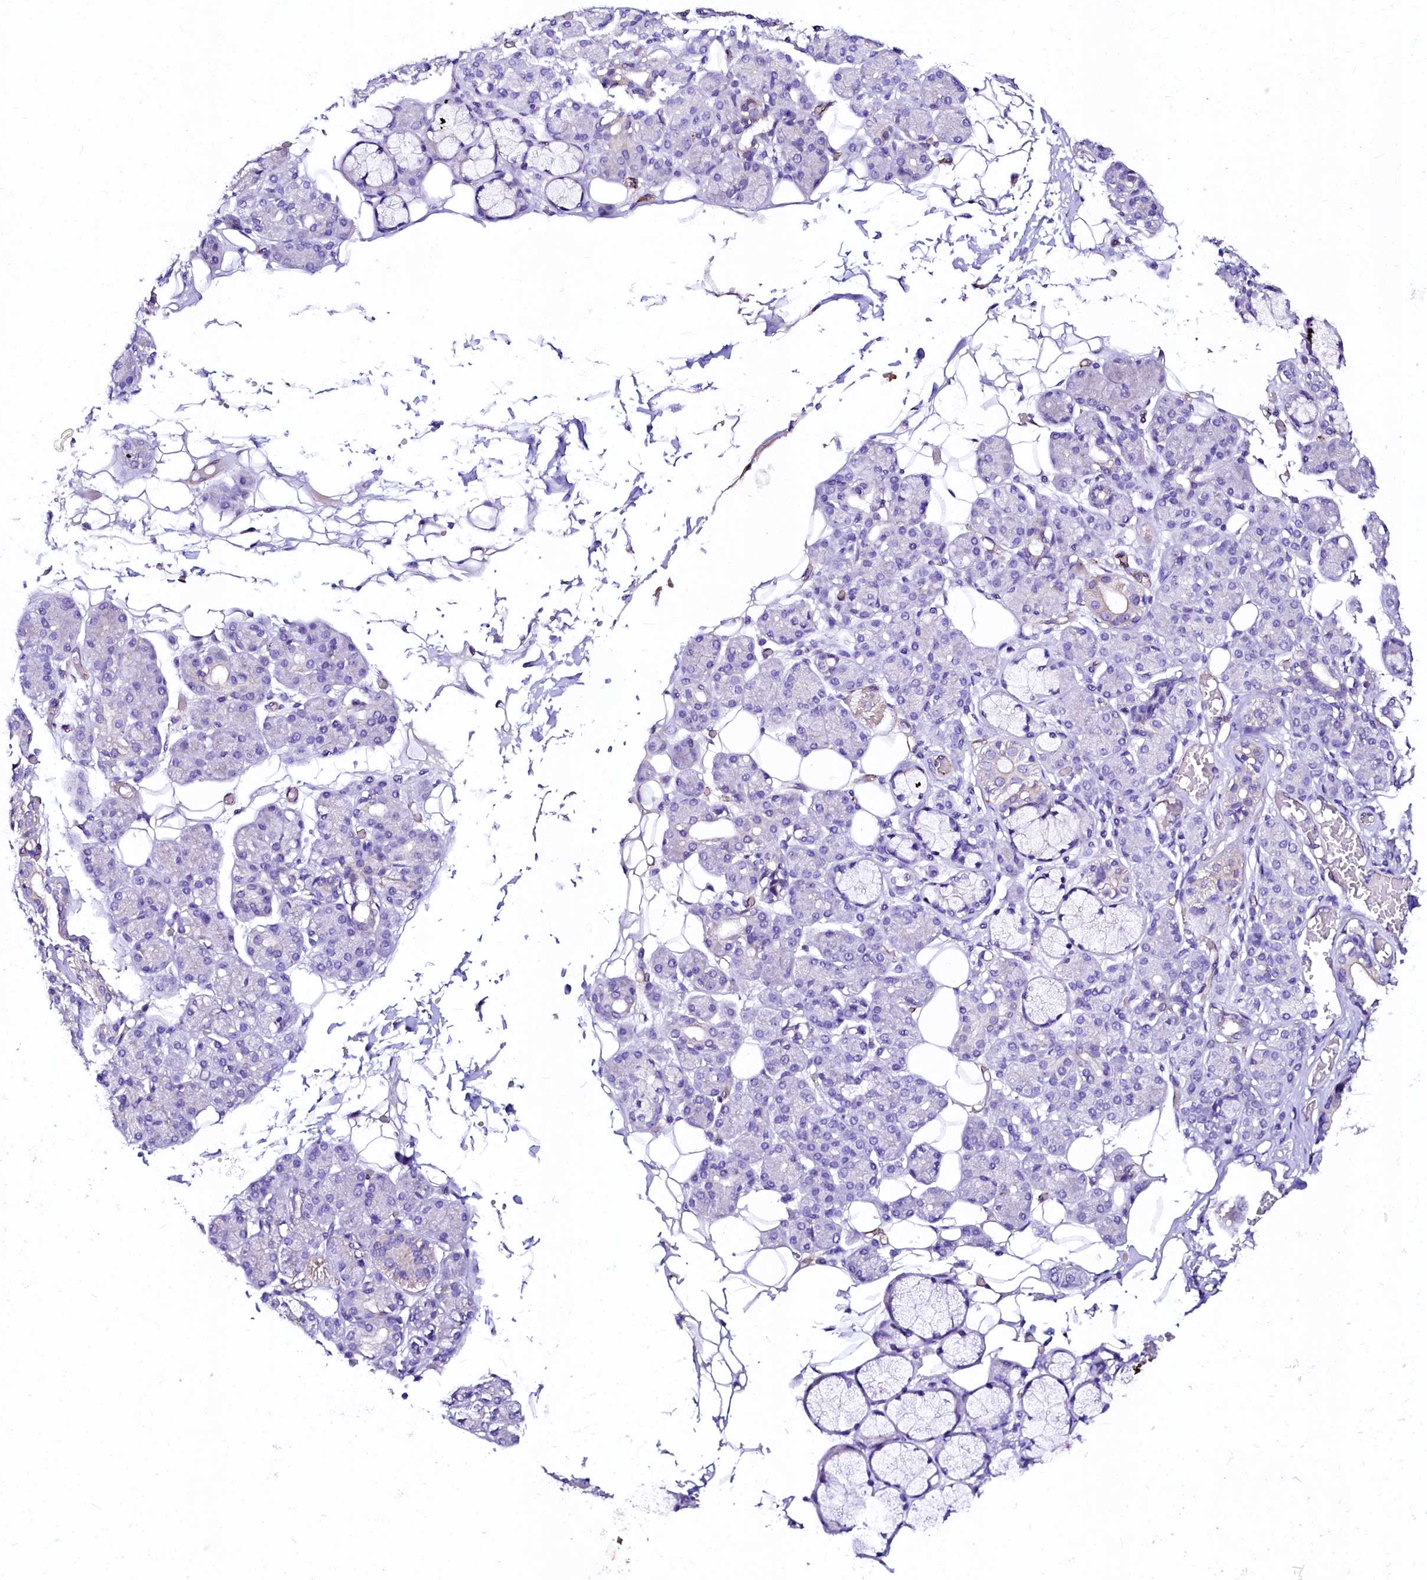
{"staining": {"intensity": "negative", "quantity": "none", "location": "none"}, "tissue": "salivary gland", "cell_type": "Glandular cells", "image_type": "normal", "snomed": [{"axis": "morphology", "description": "Normal tissue, NOS"}, {"axis": "topography", "description": "Salivary gland"}], "caption": "Micrograph shows no significant protein staining in glandular cells of benign salivary gland.", "gene": "SFR1", "patient": {"sex": "male", "age": 63}}